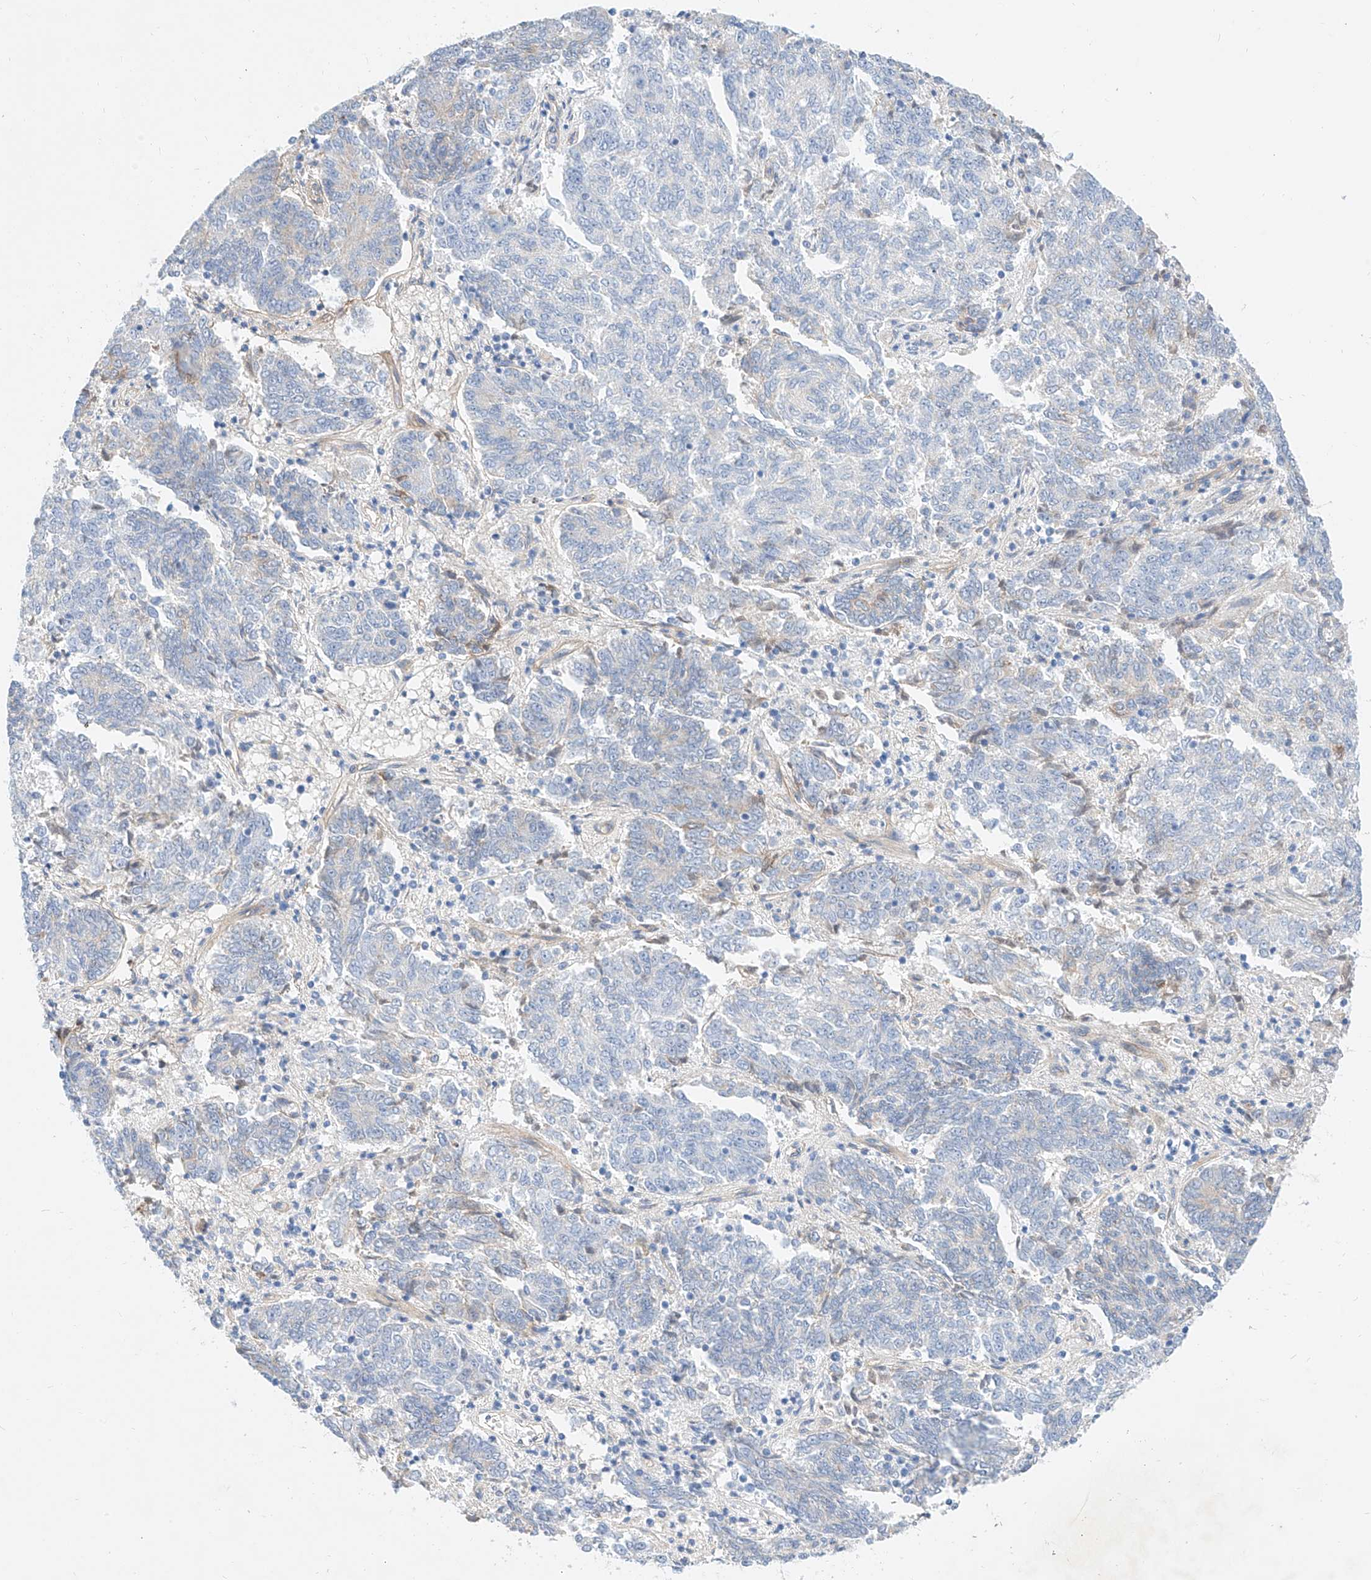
{"staining": {"intensity": "negative", "quantity": "none", "location": "none"}, "tissue": "endometrial cancer", "cell_type": "Tumor cells", "image_type": "cancer", "snomed": [{"axis": "morphology", "description": "Adenocarcinoma, NOS"}, {"axis": "topography", "description": "Endometrium"}], "caption": "An immunohistochemistry image of endometrial adenocarcinoma is shown. There is no staining in tumor cells of endometrial adenocarcinoma.", "gene": "SBSPON", "patient": {"sex": "female", "age": 80}}